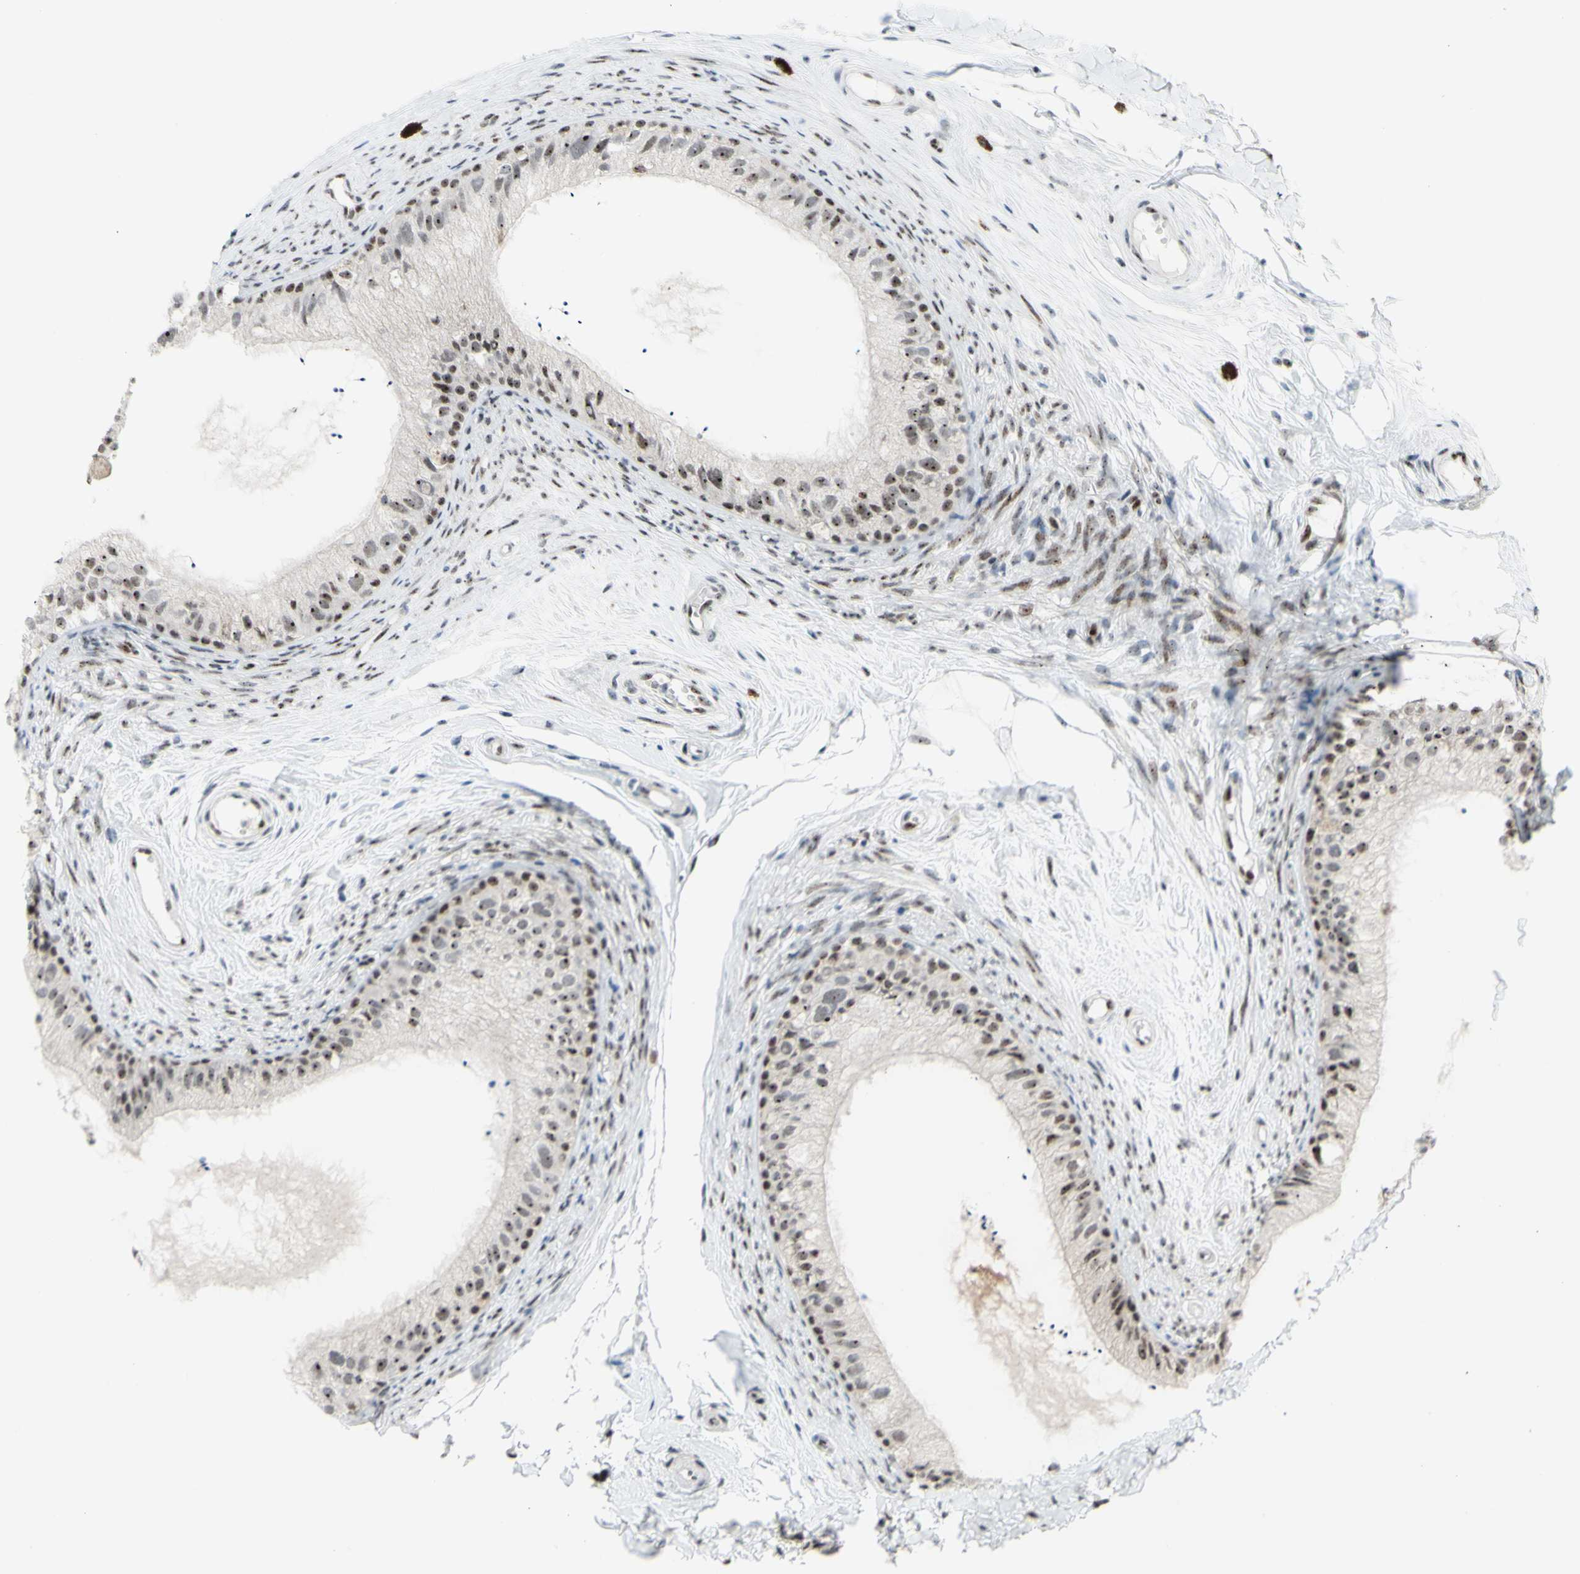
{"staining": {"intensity": "moderate", "quantity": ">75%", "location": "nuclear"}, "tissue": "epididymis", "cell_type": "Glandular cells", "image_type": "normal", "snomed": [{"axis": "morphology", "description": "Normal tissue, NOS"}, {"axis": "topography", "description": "Epididymis"}], "caption": "Immunohistochemistry (IHC) staining of benign epididymis, which demonstrates medium levels of moderate nuclear expression in approximately >75% of glandular cells indicating moderate nuclear protein expression. The staining was performed using DAB (brown) for protein detection and nuclei were counterstained in hematoxylin (blue).", "gene": "POLR1A", "patient": {"sex": "male", "age": 56}}